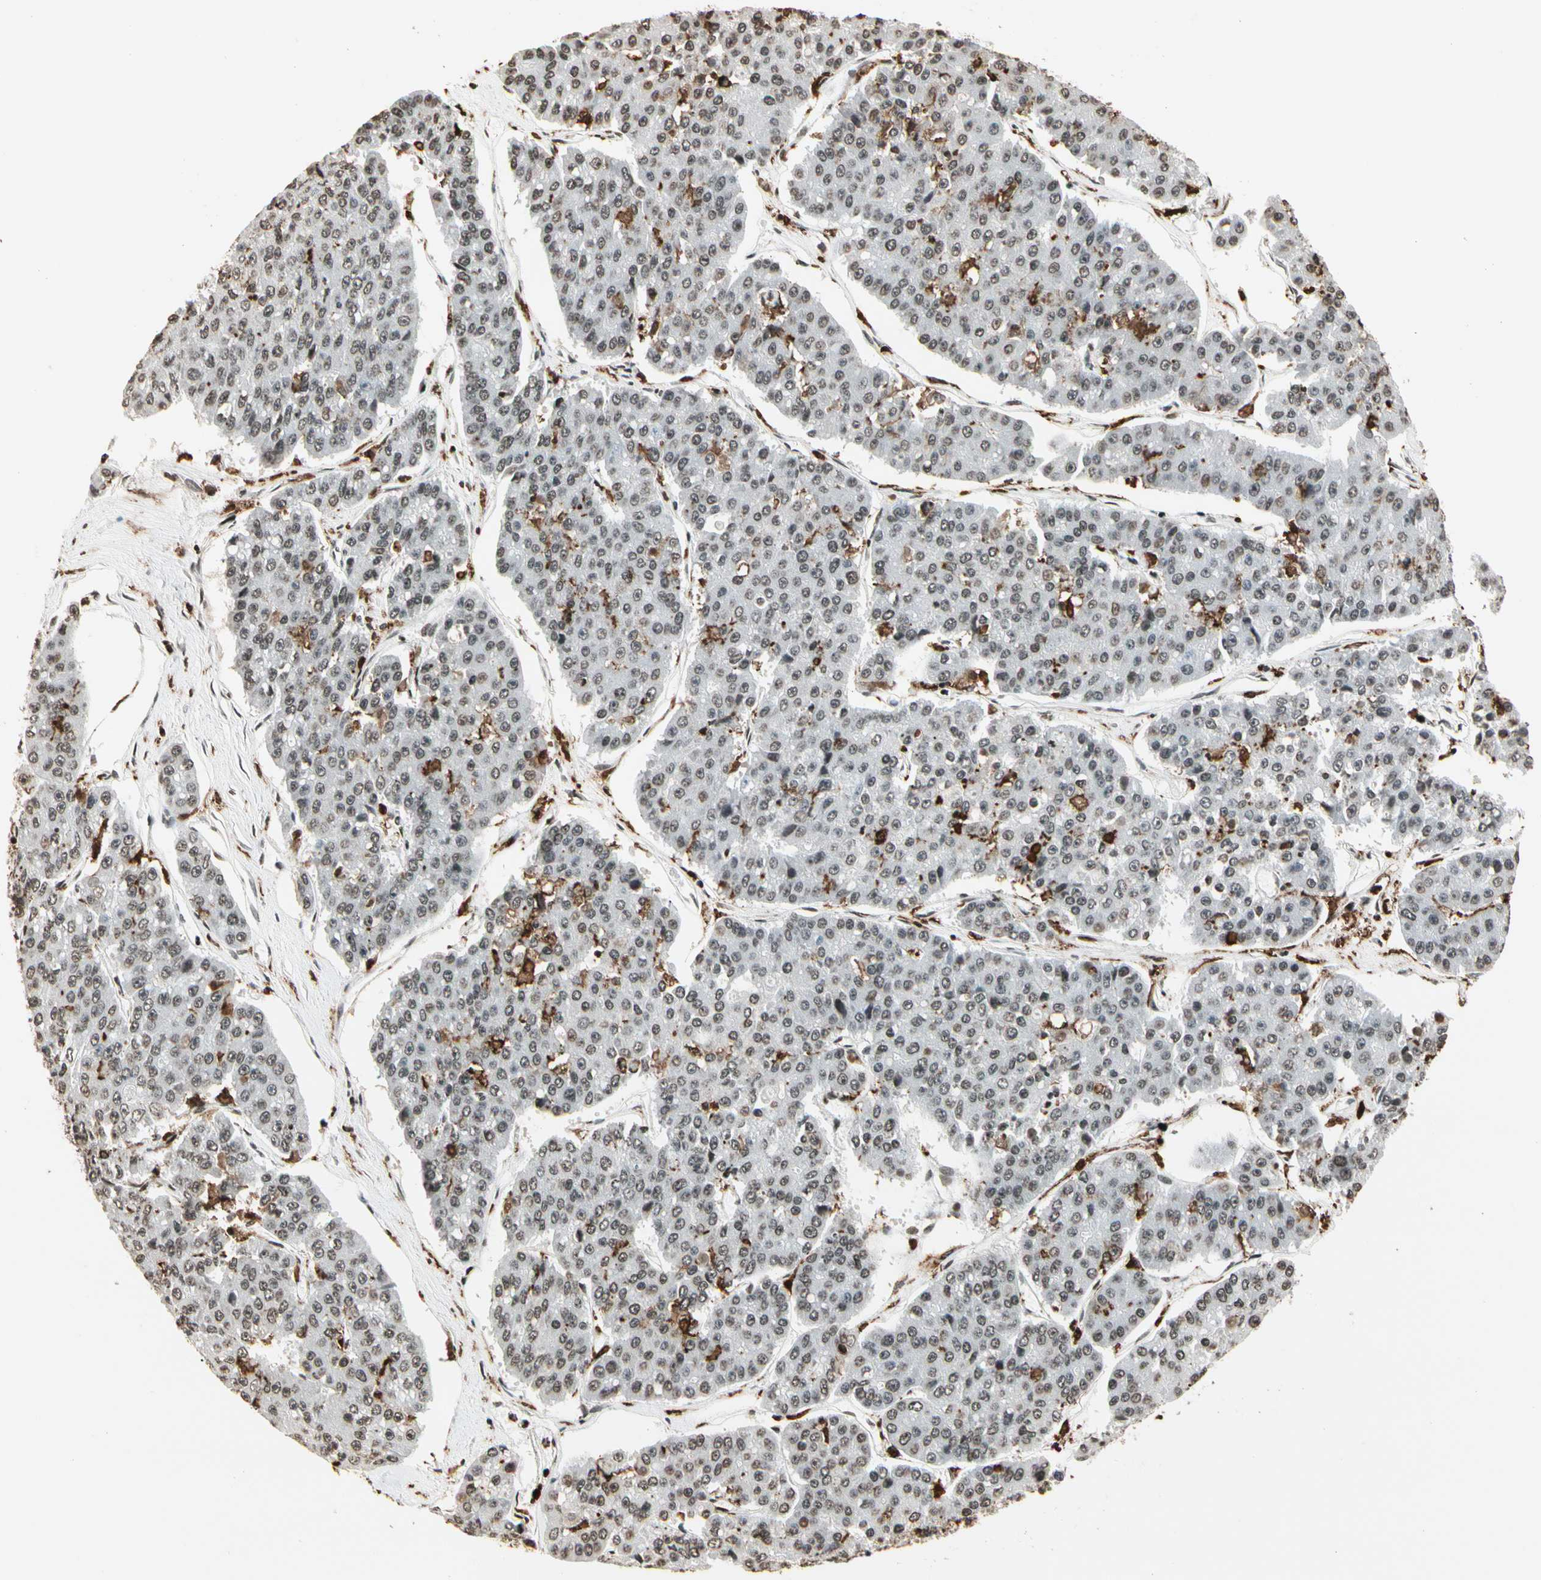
{"staining": {"intensity": "weak", "quantity": ">75%", "location": "nuclear"}, "tissue": "pancreatic cancer", "cell_type": "Tumor cells", "image_type": "cancer", "snomed": [{"axis": "morphology", "description": "Adenocarcinoma, NOS"}, {"axis": "topography", "description": "Pancreas"}], "caption": "An image of human pancreatic adenocarcinoma stained for a protein exhibits weak nuclear brown staining in tumor cells. (DAB (3,3'-diaminobenzidine) IHC with brightfield microscopy, high magnification).", "gene": "FER", "patient": {"sex": "male", "age": 50}}